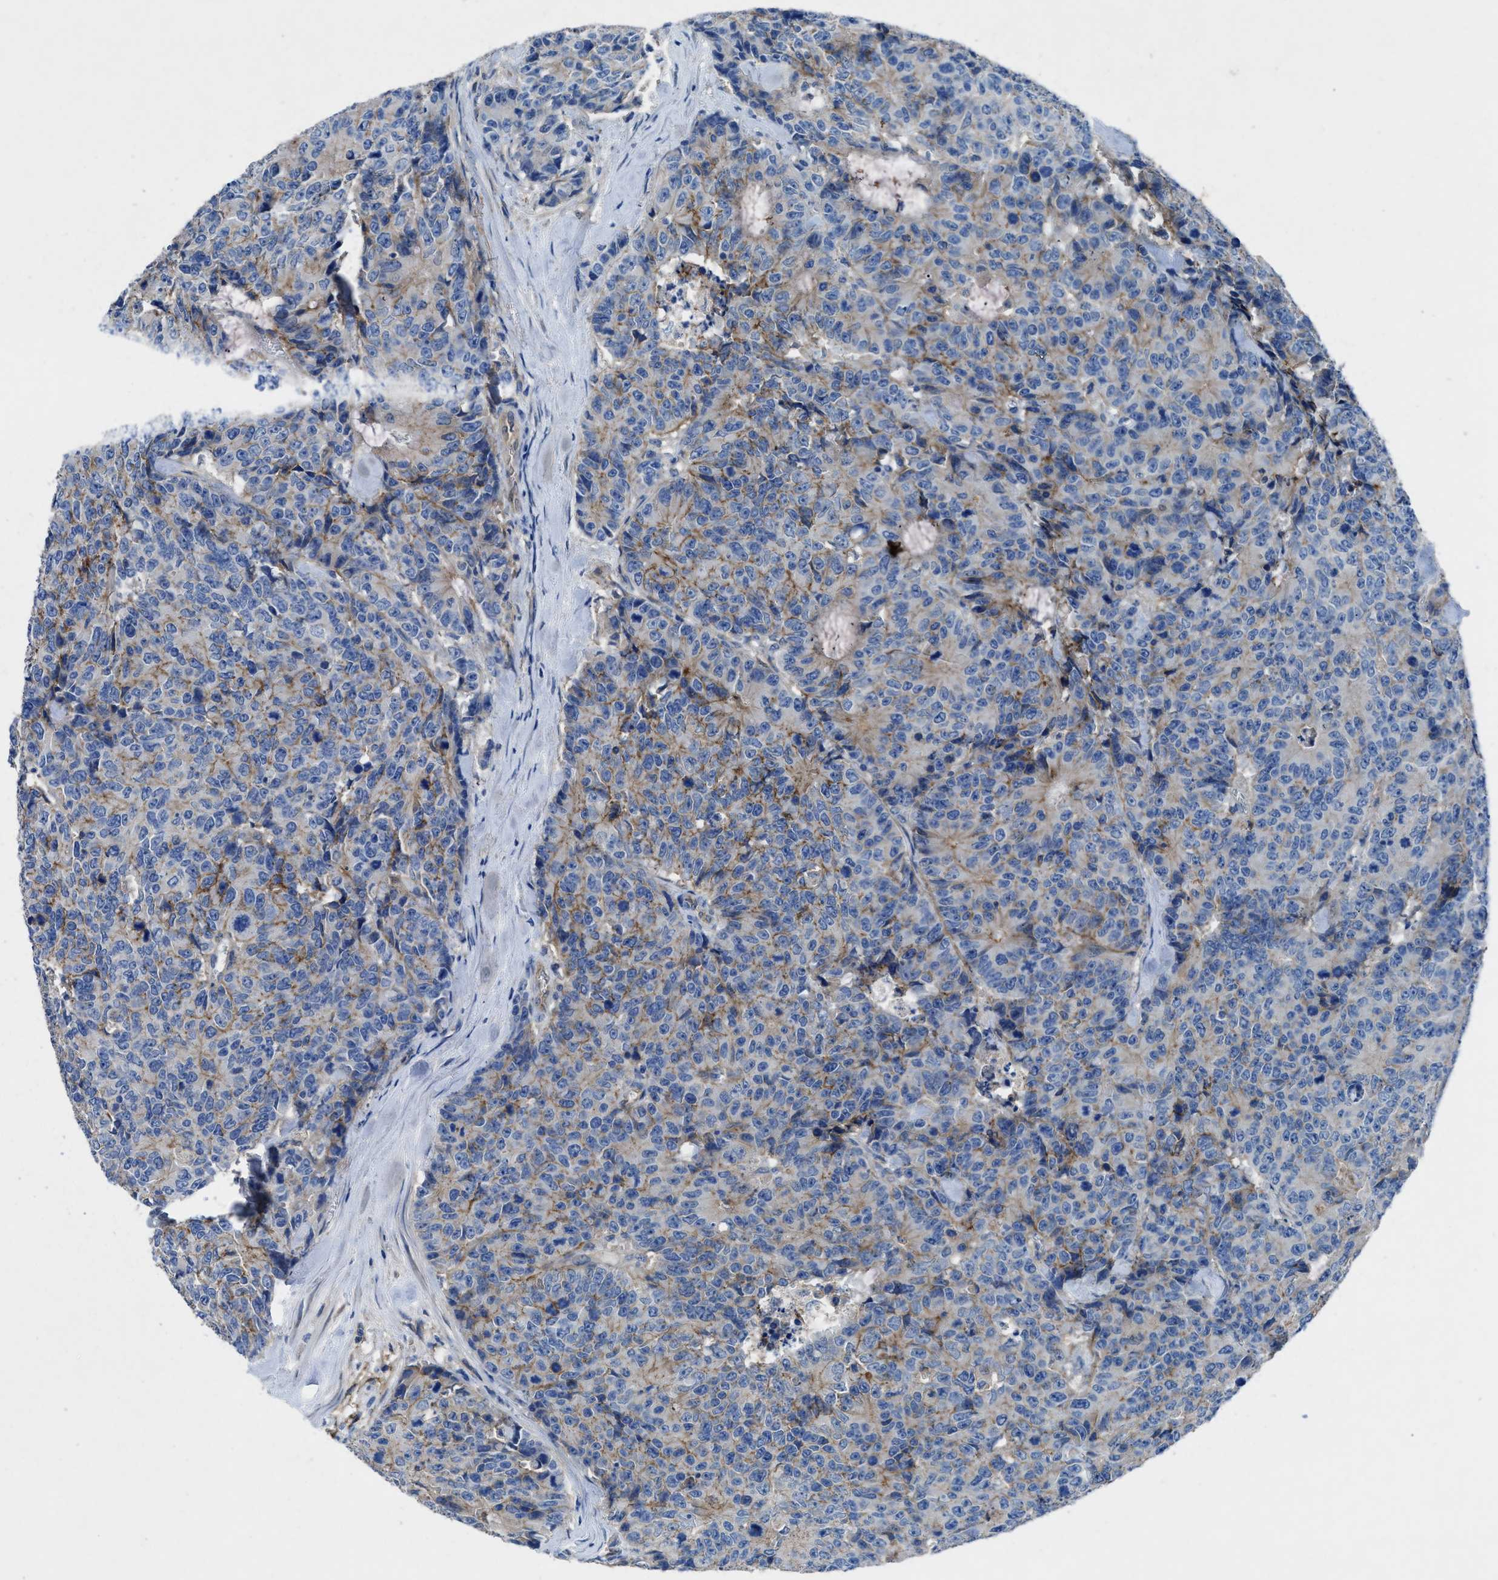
{"staining": {"intensity": "weak", "quantity": "25%-75%", "location": "cytoplasmic/membranous"}, "tissue": "colorectal cancer", "cell_type": "Tumor cells", "image_type": "cancer", "snomed": [{"axis": "morphology", "description": "Adenocarcinoma, NOS"}, {"axis": "topography", "description": "Colon"}], "caption": "Immunohistochemical staining of colorectal cancer demonstrates low levels of weak cytoplasmic/membranous protein expression in about 25%-75% of tumor cells.", "gene": "PTGFRN", "patient": {"sex": "female", "age": 86}}